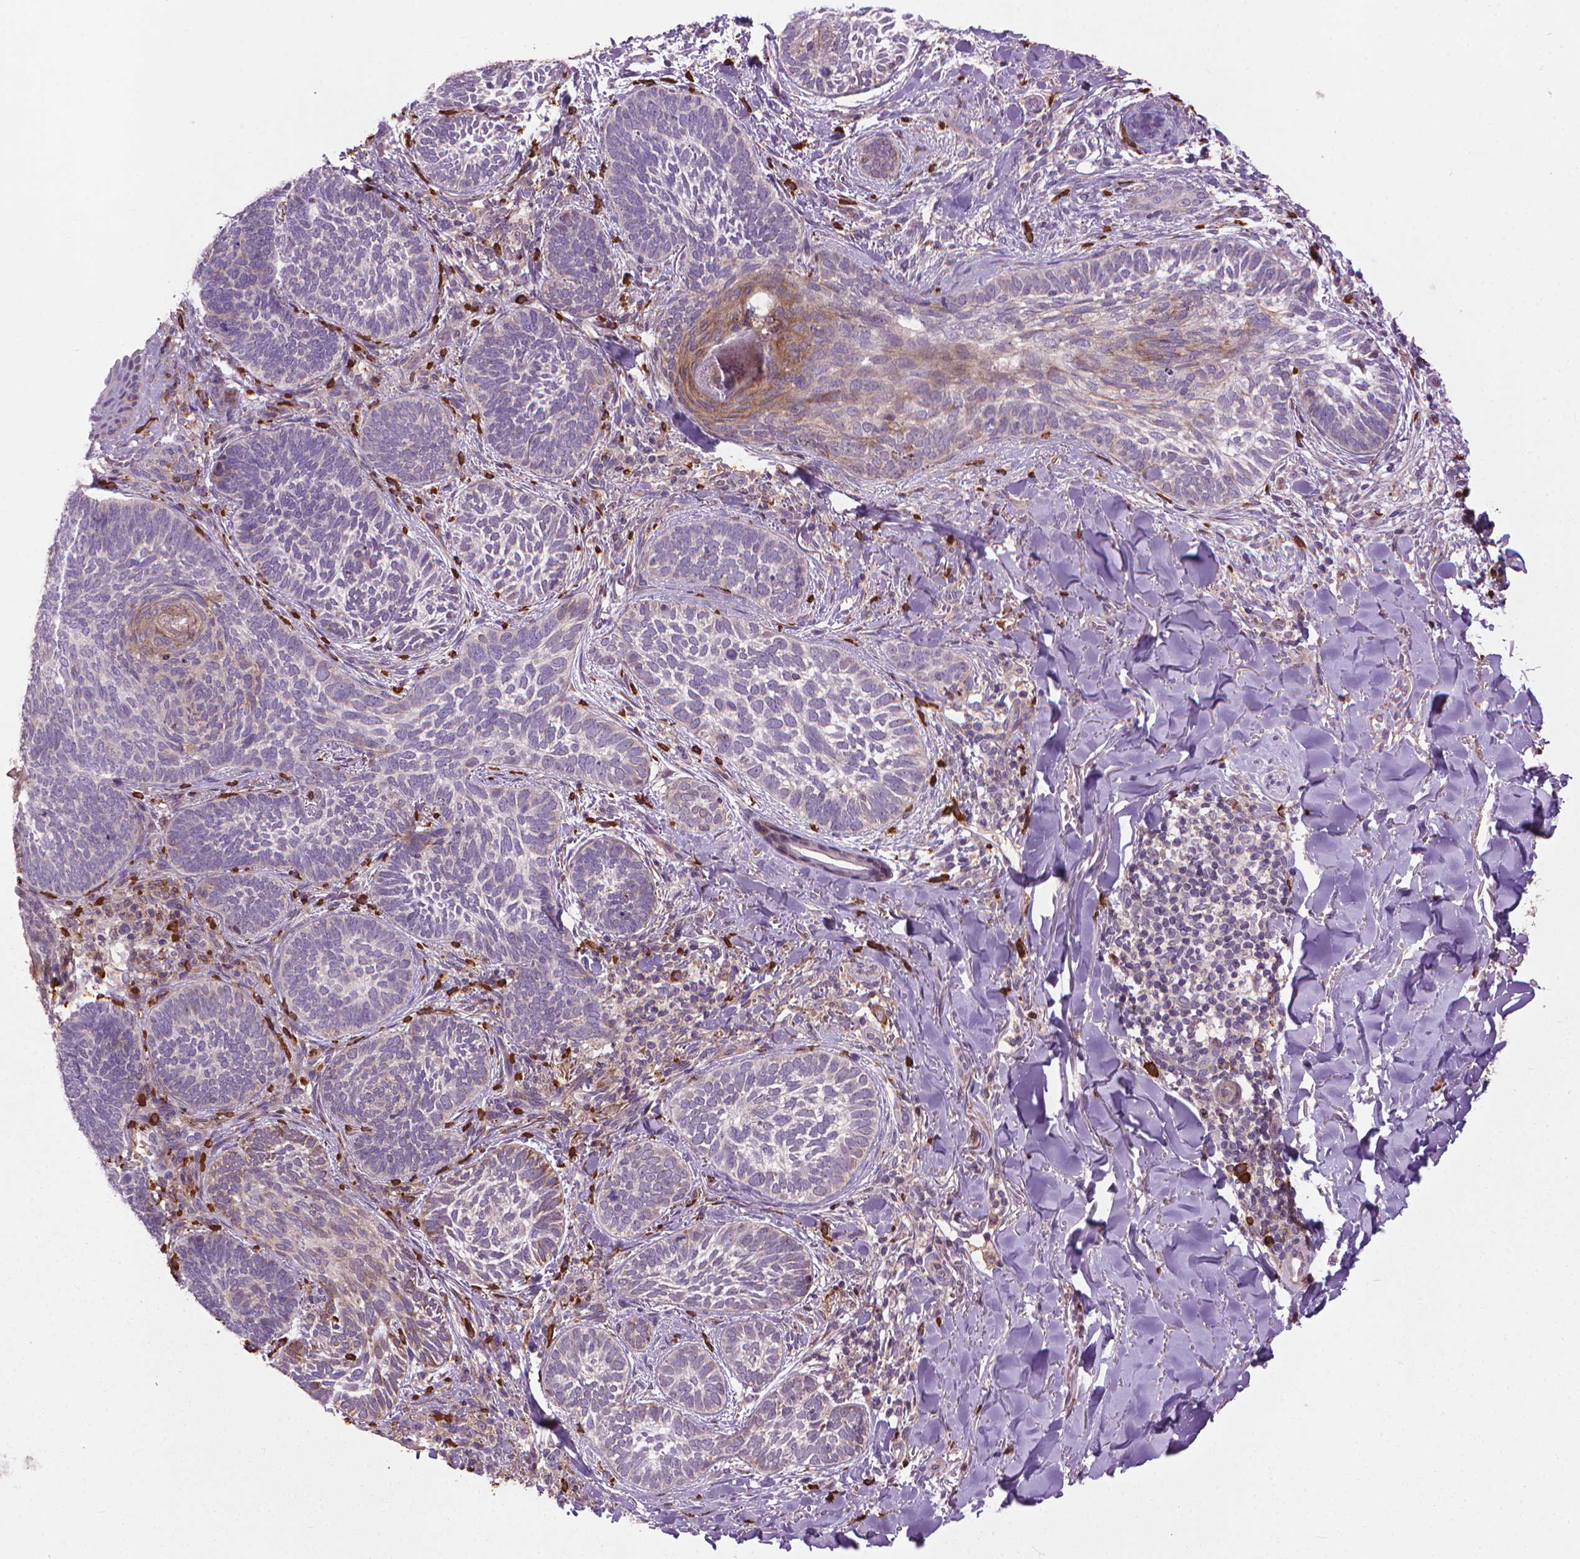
{"staining": {"intensity": "negative", "quantity": "none", "location": "none"}, "tissue": "skin cancer", "cell_type": "Tumor cells", "image_type": "cancer", "snomed": [{"axis": "morphology", "description": "Normal tissue, NOS"}, {"axis": "morphology", "description": "Basal cell carcinoma"}, {"axis": "topography", "description": "Skin"}], "caption": "High power microscopy photomicrograph of an immunohistochemistry micrograph of skin cancer (basal cell carcinoma), revealing no significant staining in tumor cells.", "gene": "MYH14", "patient": {"sex": "male", "age": 46}}